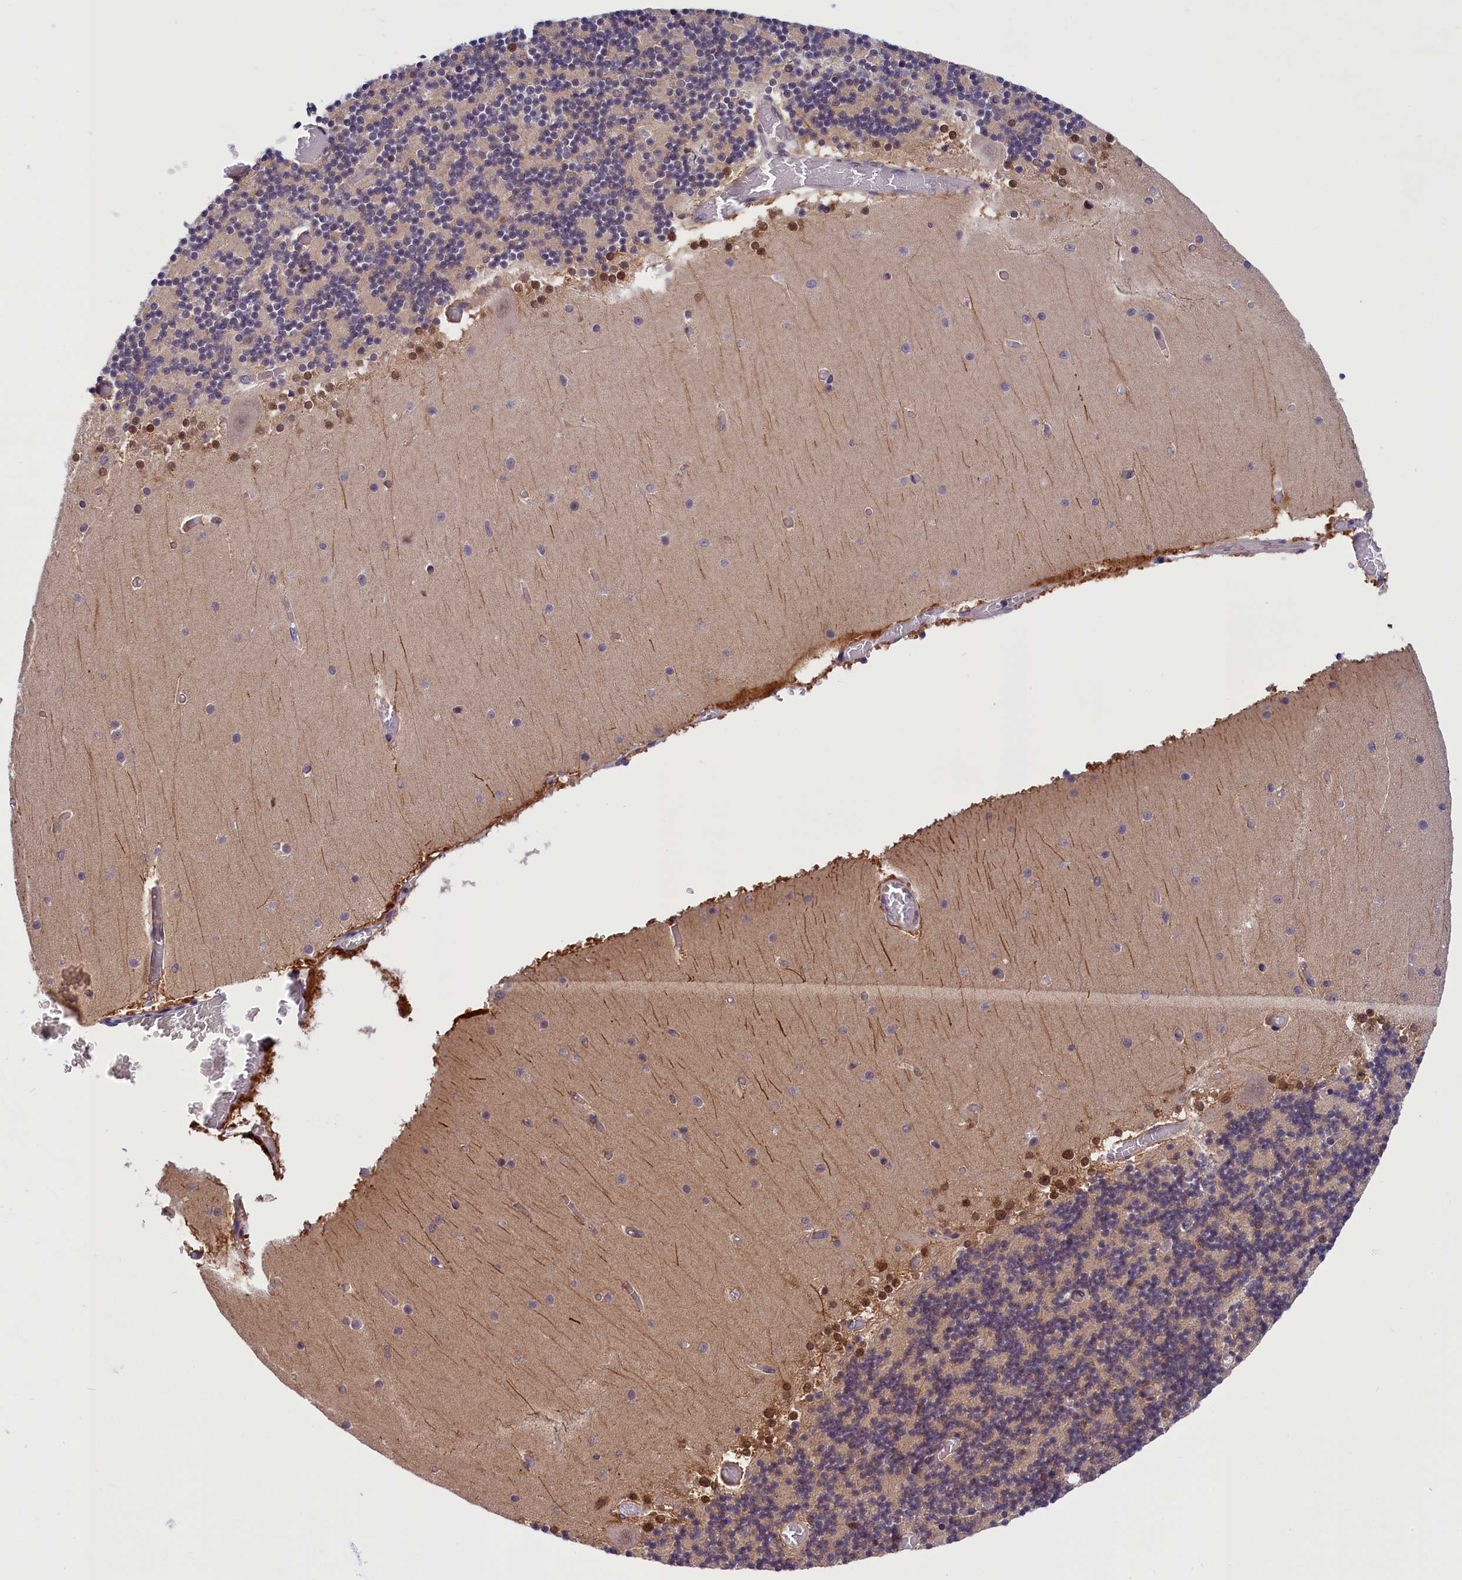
{"staining": {"intensity": "negative", "quantity": "none", "location": "none"}, "tissue": "cerebellum", "cell_type": "Cells in granular layer", "image_type": "normal", "snomed": [{"axis": "morphology", "description": "Normal tissue, NOS"}, {"axis": "topography", "description": "Cerebellum"}], "caption": "High power microscopy photomicrograph of an immunohistochemistry histopathology image of benign cerebellum, revealing no significant positivity in cells in granular layer. (Brightfield microscopy of DAB IHC at high magnification).", "gene": "TBCB", "patient": {"sex": "female", "age": 28}}